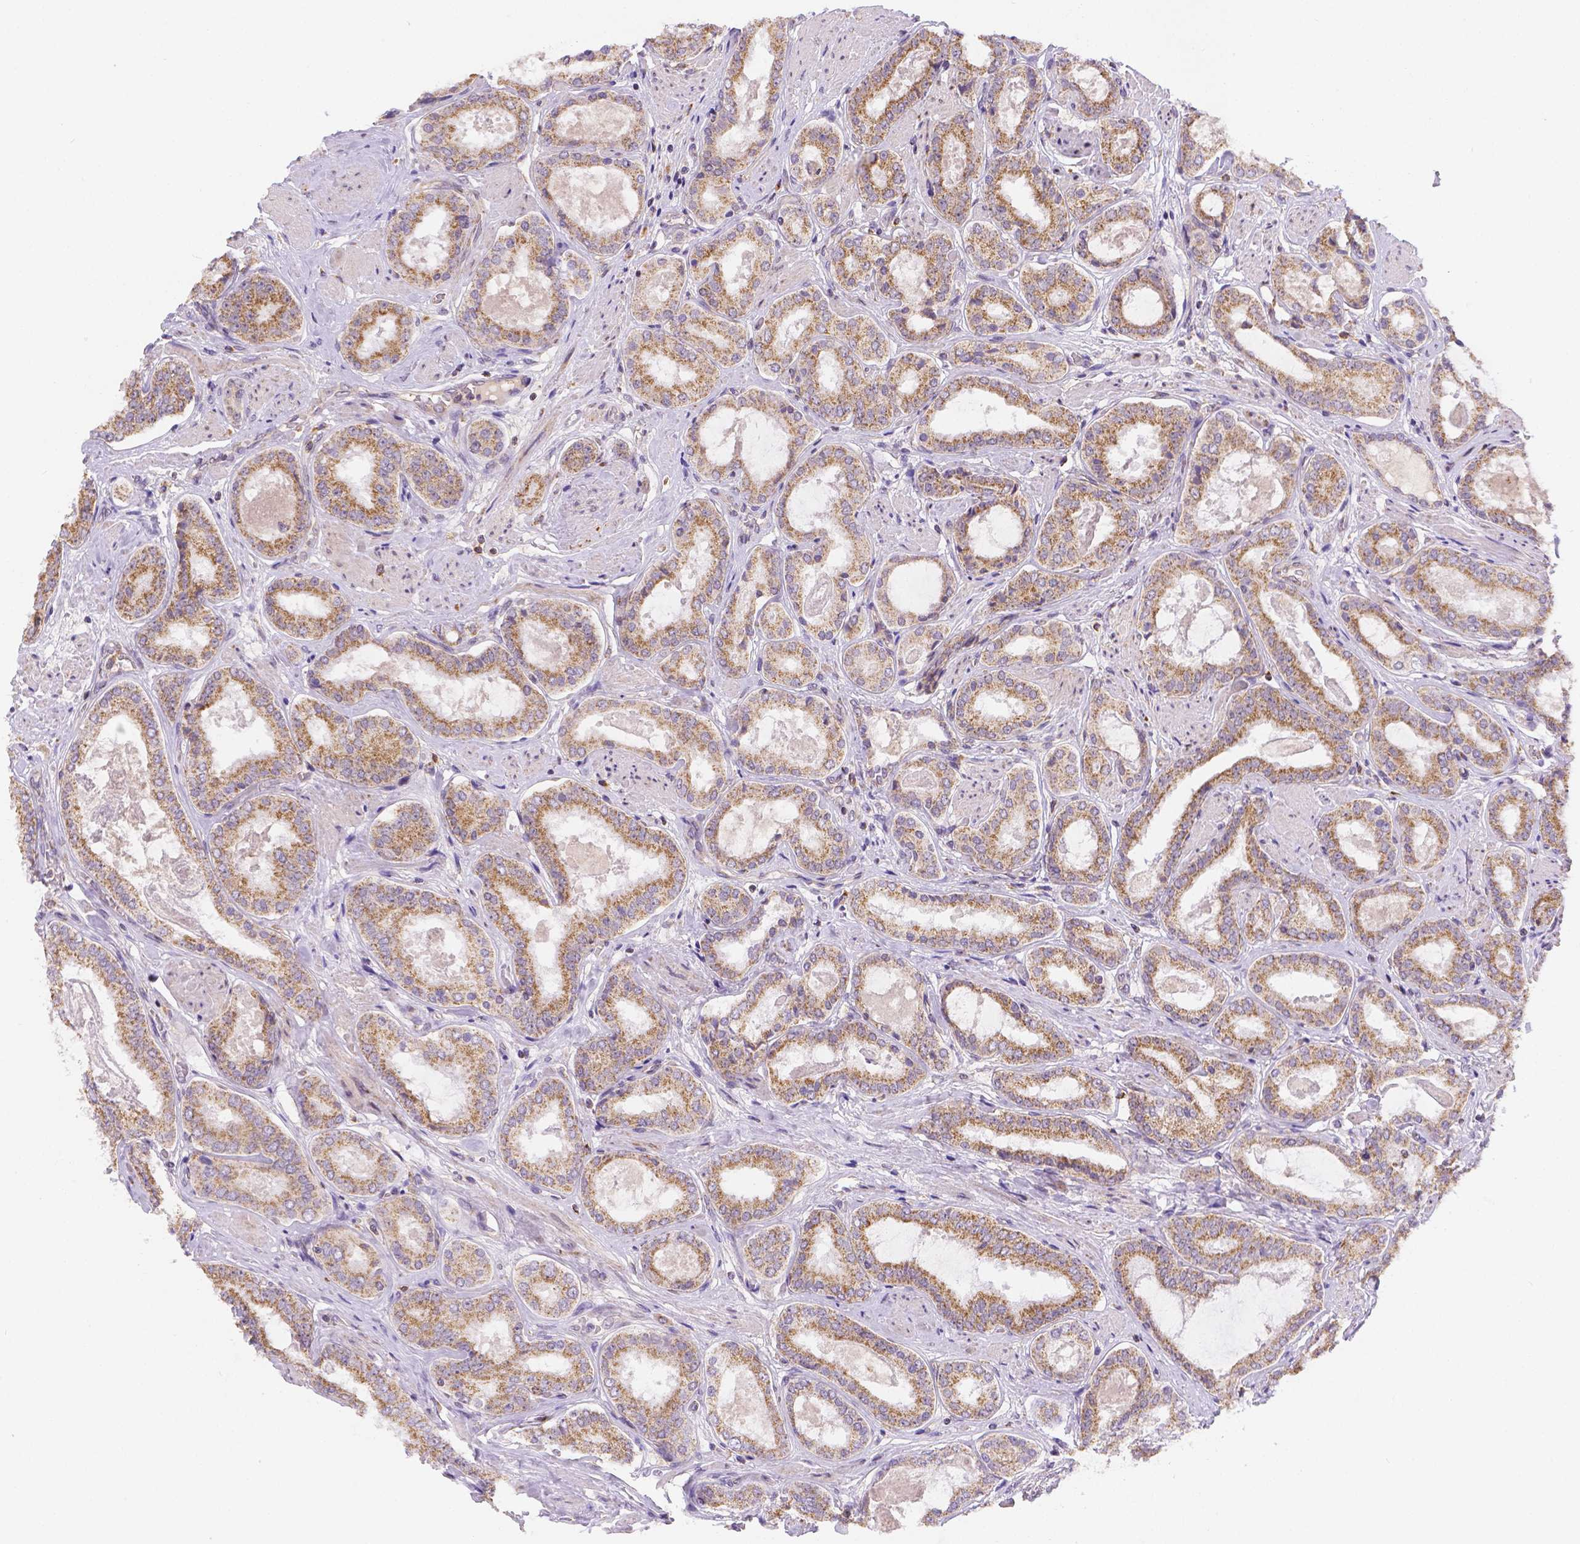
{"staining": {"intensity": "moderate", "quantity": ">75%", "location": "cytoplasmic/membranous"}, "tissue": "prostate cancer", "cell_type": "Tumor cells", "image_type": "cancer", "snomed": [{"axis": "morphology", "description": "Adenocarcinoma, High grade"}, {"axis": "topography", "description": "Prostate"}], "caption": "Prostate cancer (adenocarcinoma (high-grade)) stained with a brown dye reveals moderate cytoplasmic/membranous positive staining in about >75% of tumor cells.", "gene": "CYYR1", "patient": {"sex": "male", "age": 63}}